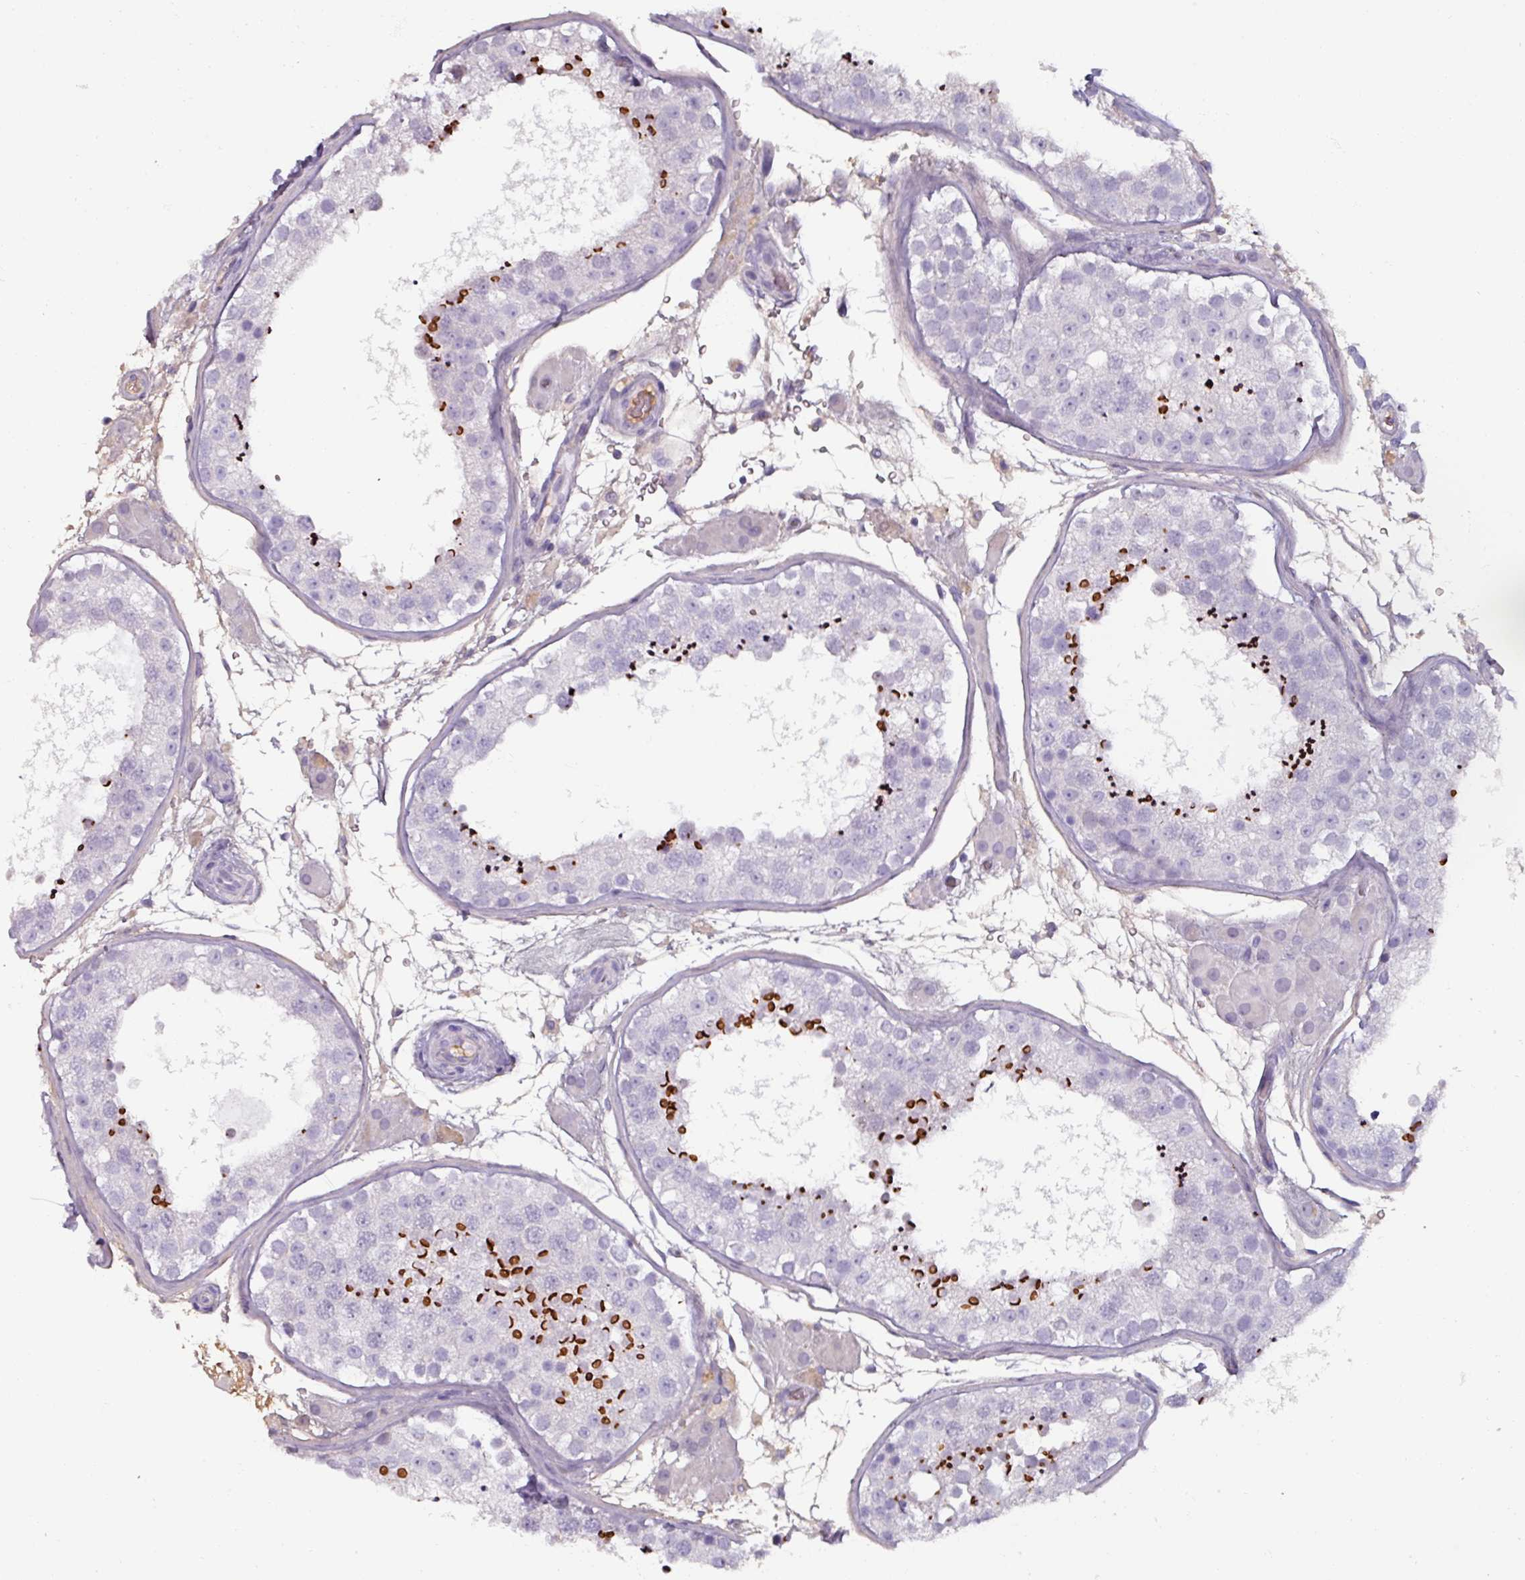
{"staining": {"intensity": "strong", "quantity": "<25%", "location": "cytoplasmic/membranous"}, "tissue": "testis", "cell_type": "Cells in seminiferous ducts", "image_type": "normal", "snomed": [{"axis": "morphology", "description": "Normal tissue, NOS"}, {"axis": "topography", "description": "Testis"}], "caption": "Testis stained with immunohistochemistry demonstrates strong cytoplasmic/membranous expression in approximately <25% of cells in seminiferous ducts.", "gene": "SPESP1", "patient": {"sex": "male", "age": 26}}